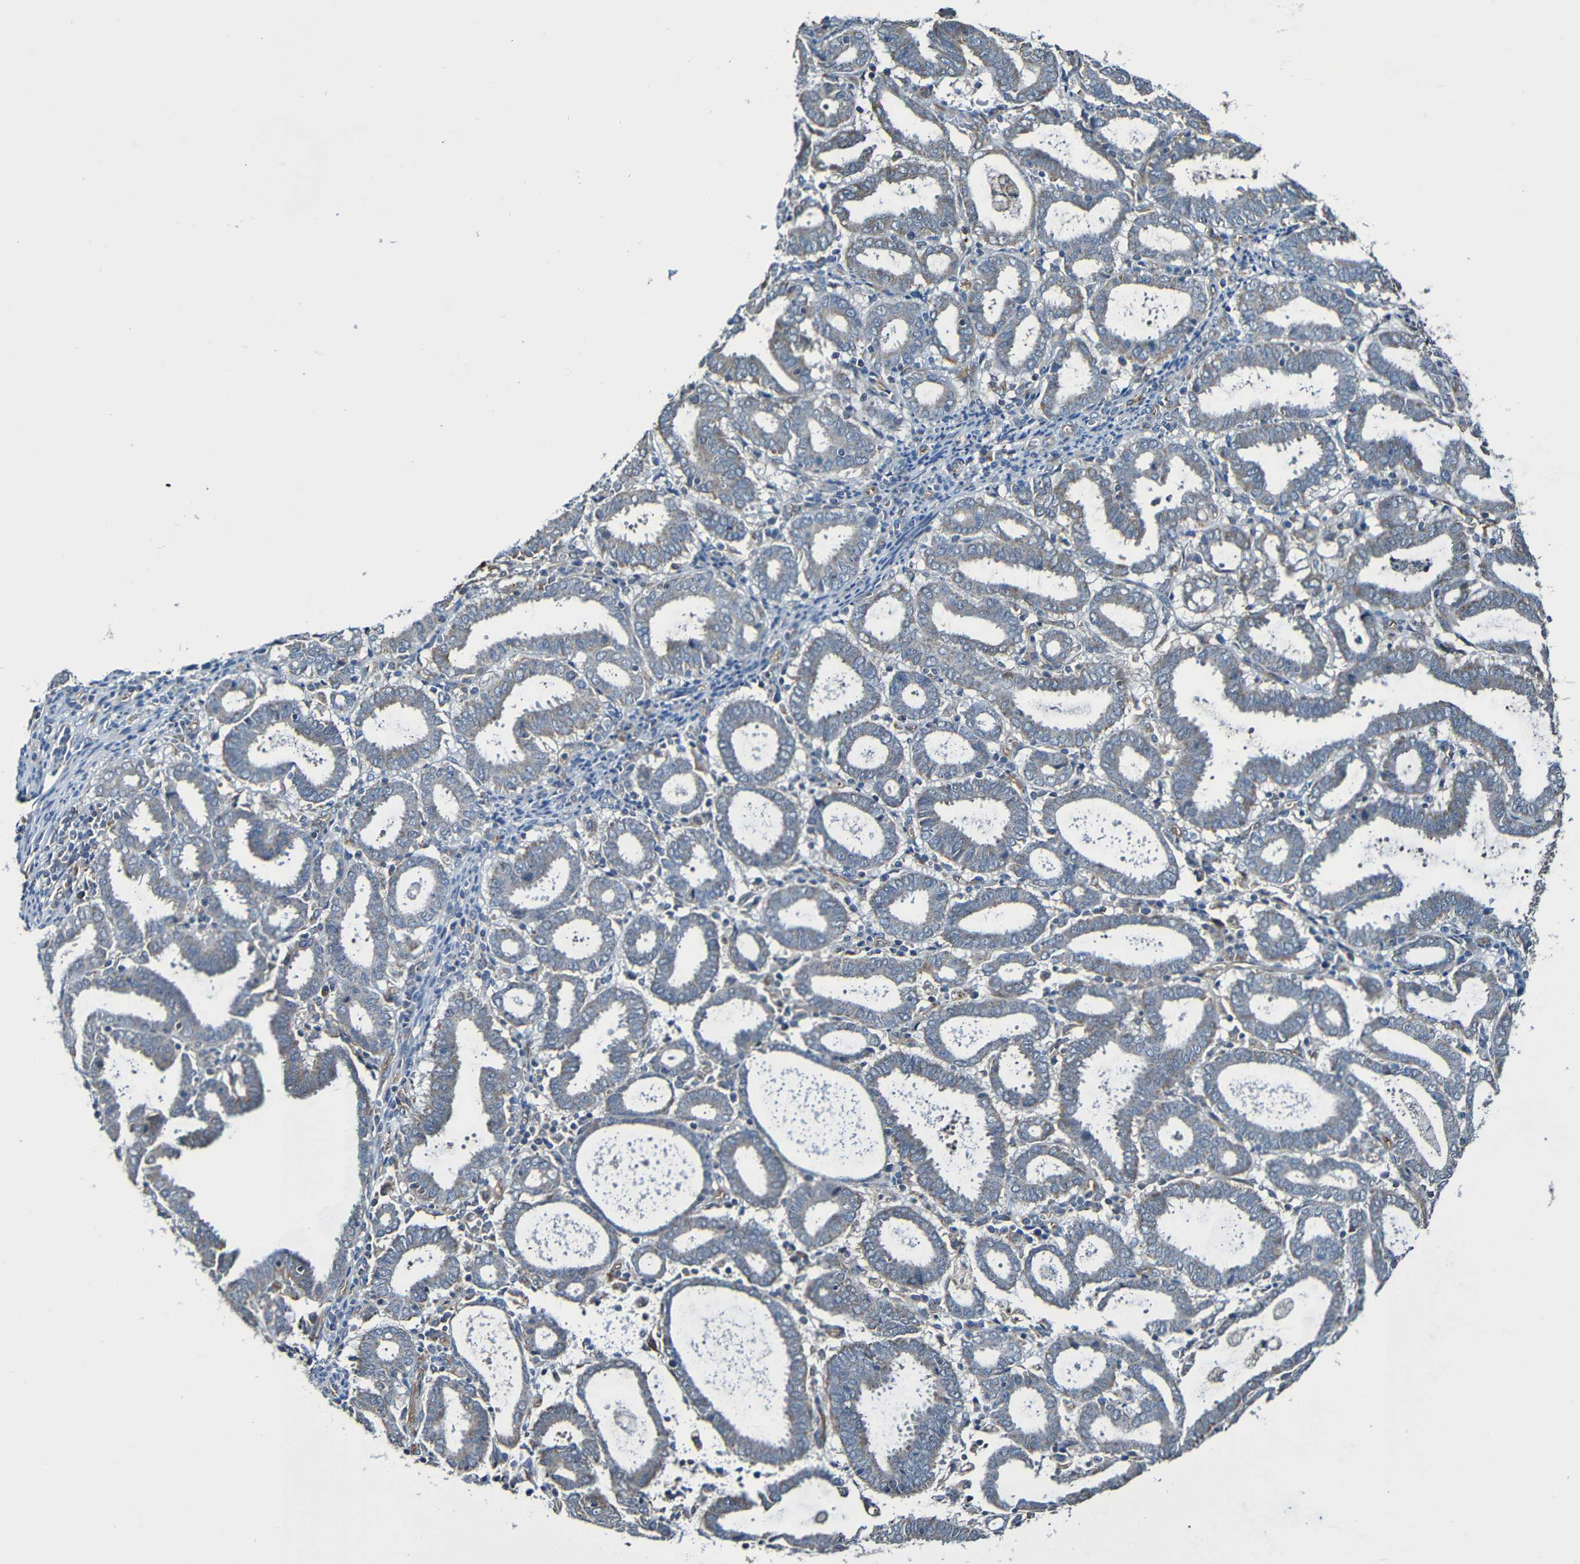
{"staining": {"intensity": "weak", "quantity": "25%-75%", "location": "cytoplasmic/membranous"}, "tissue": "endometrial cancer", "cell_type": "Tumor cells", "image_type": "cancer", "snomed": [{"axis": "morphology", "description": "Adenocarcinoma, NOS"}, {"axis": "topography", "description": "Uterus"}], "caption": "Tumor cells display weak cytoplasmic/membranous positivity in approximately 25%-75% of cells in endometrial cancer (adenocarcinoma).", "gene": "ADAM15", "patient": {"sex": "female", "age": 83}}